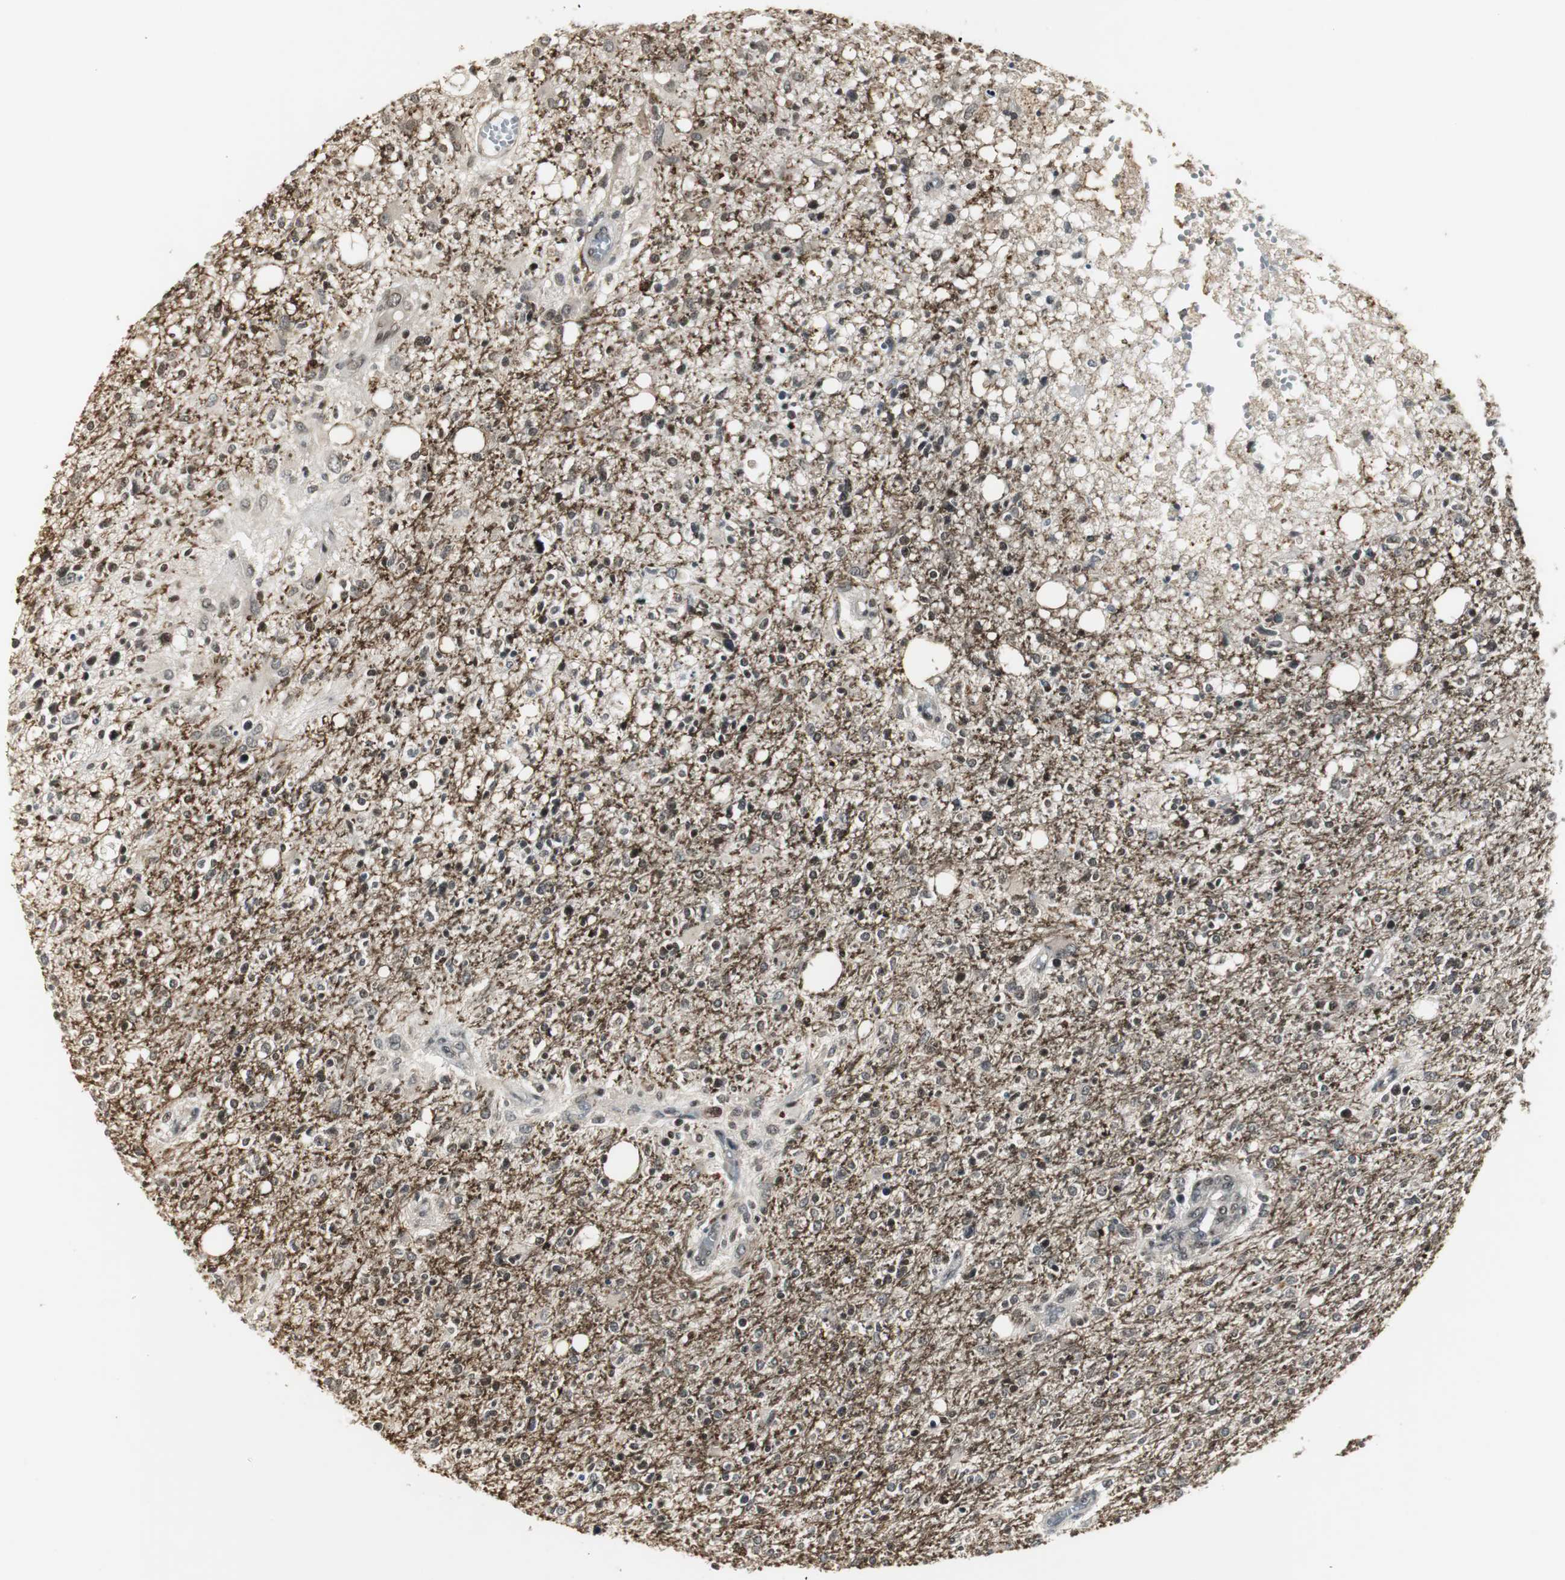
{"staining": {"intensity": "moderate", "quantity": ">75%", "location": "nuclear"}, "tissue": "glioma", "cell_type": "Tumor cells", "image_type": "cancer", "snomed": [{"axis": "morphology", "description": "Glioma, malignant, High grade"}, {"axis": "topography", "description": "Cerebral cortex"}], "caption": "Glioma was stained to show a protein in brown. There is medium levels of moderate nuclear positivity in approximately >75% of tumor cells.", "gene": "MPG", "patient": {"sex": "male", "age": 76}}